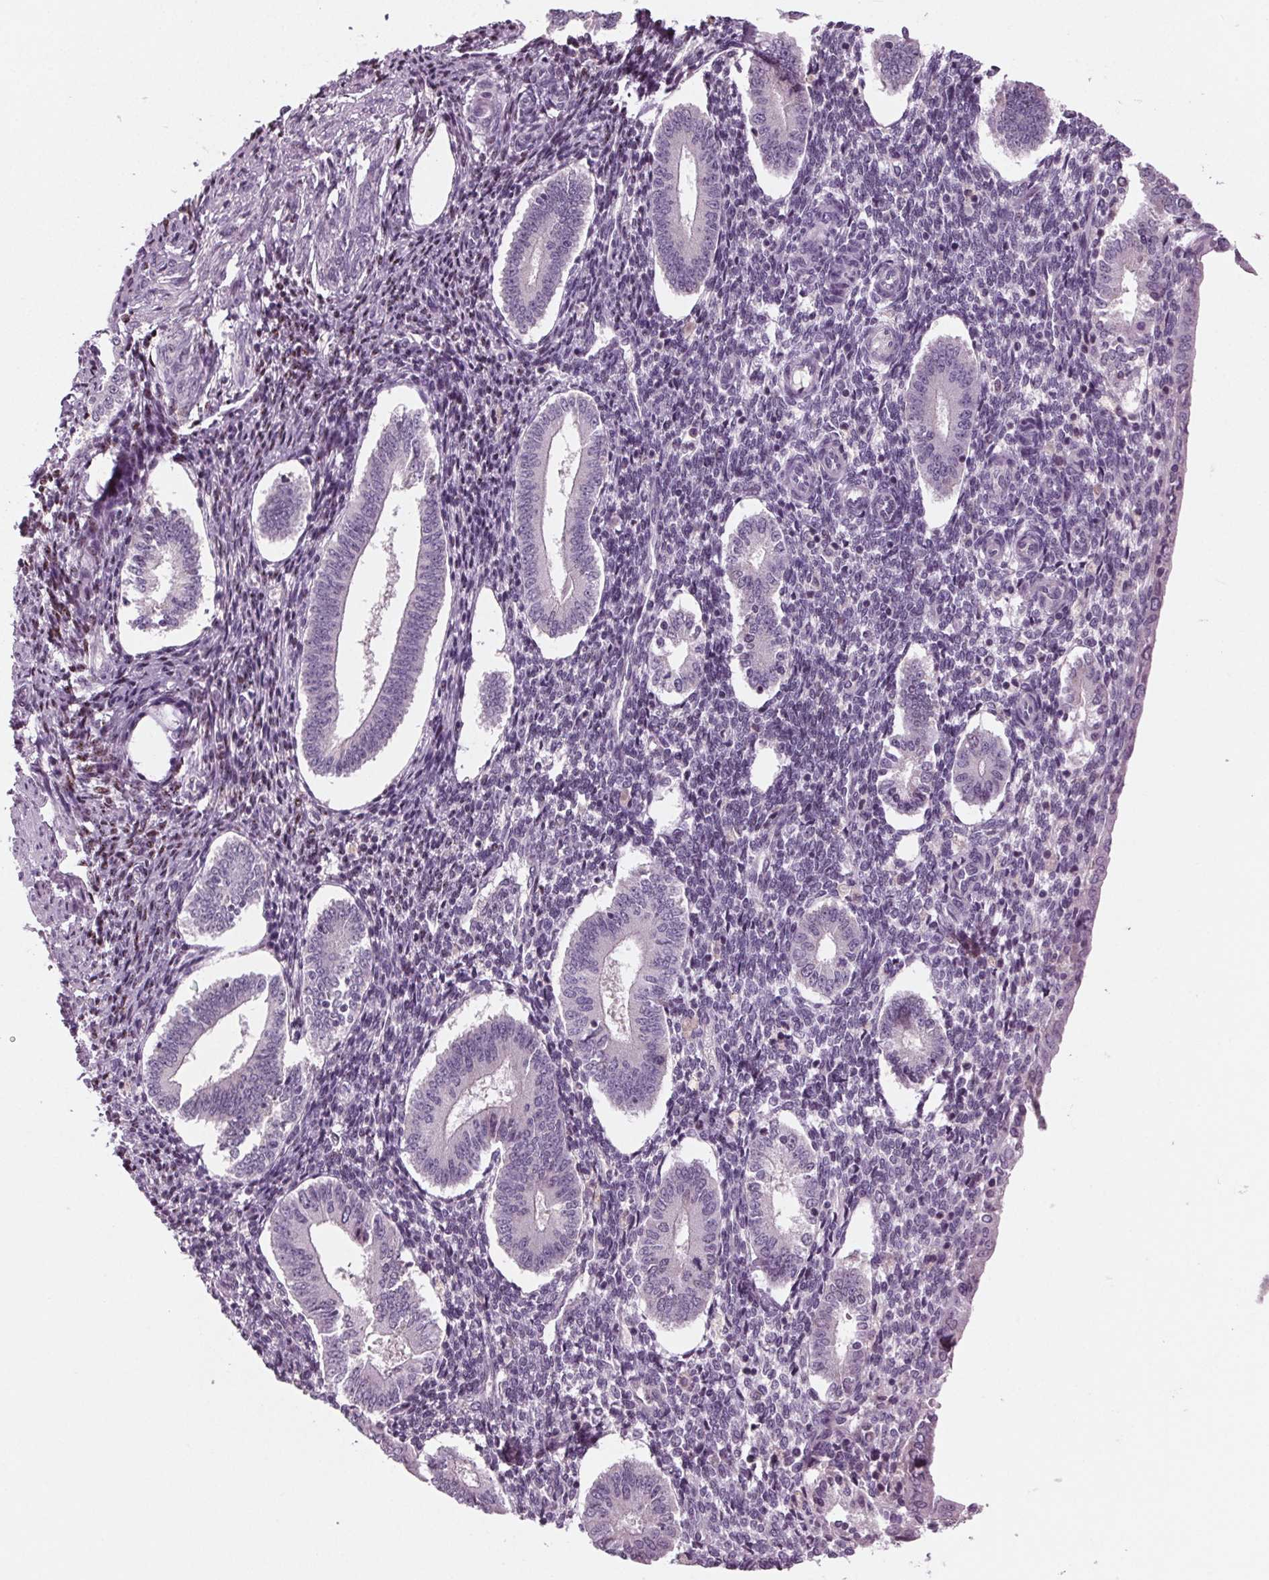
{"staining": {"intensity": "negative", "quantity": "none", "location": "none"}, "tissue": "endometrium", "cell_type": "Cells in endometrial stroma", "image_type": "normal", "snomed": [{"axis": "morphology", "description": "Normal tissue, NOS"}, {"axis": "topography", "description": "Endometrium"}], "caption": "This is an immunohistochemistry (IHC) micrograph of unremarkable human endometrium. There is no staining in cells in endometrial stroma.", "gene": "BHLHE22", "patient": {"sex": "female", "age": 40}}